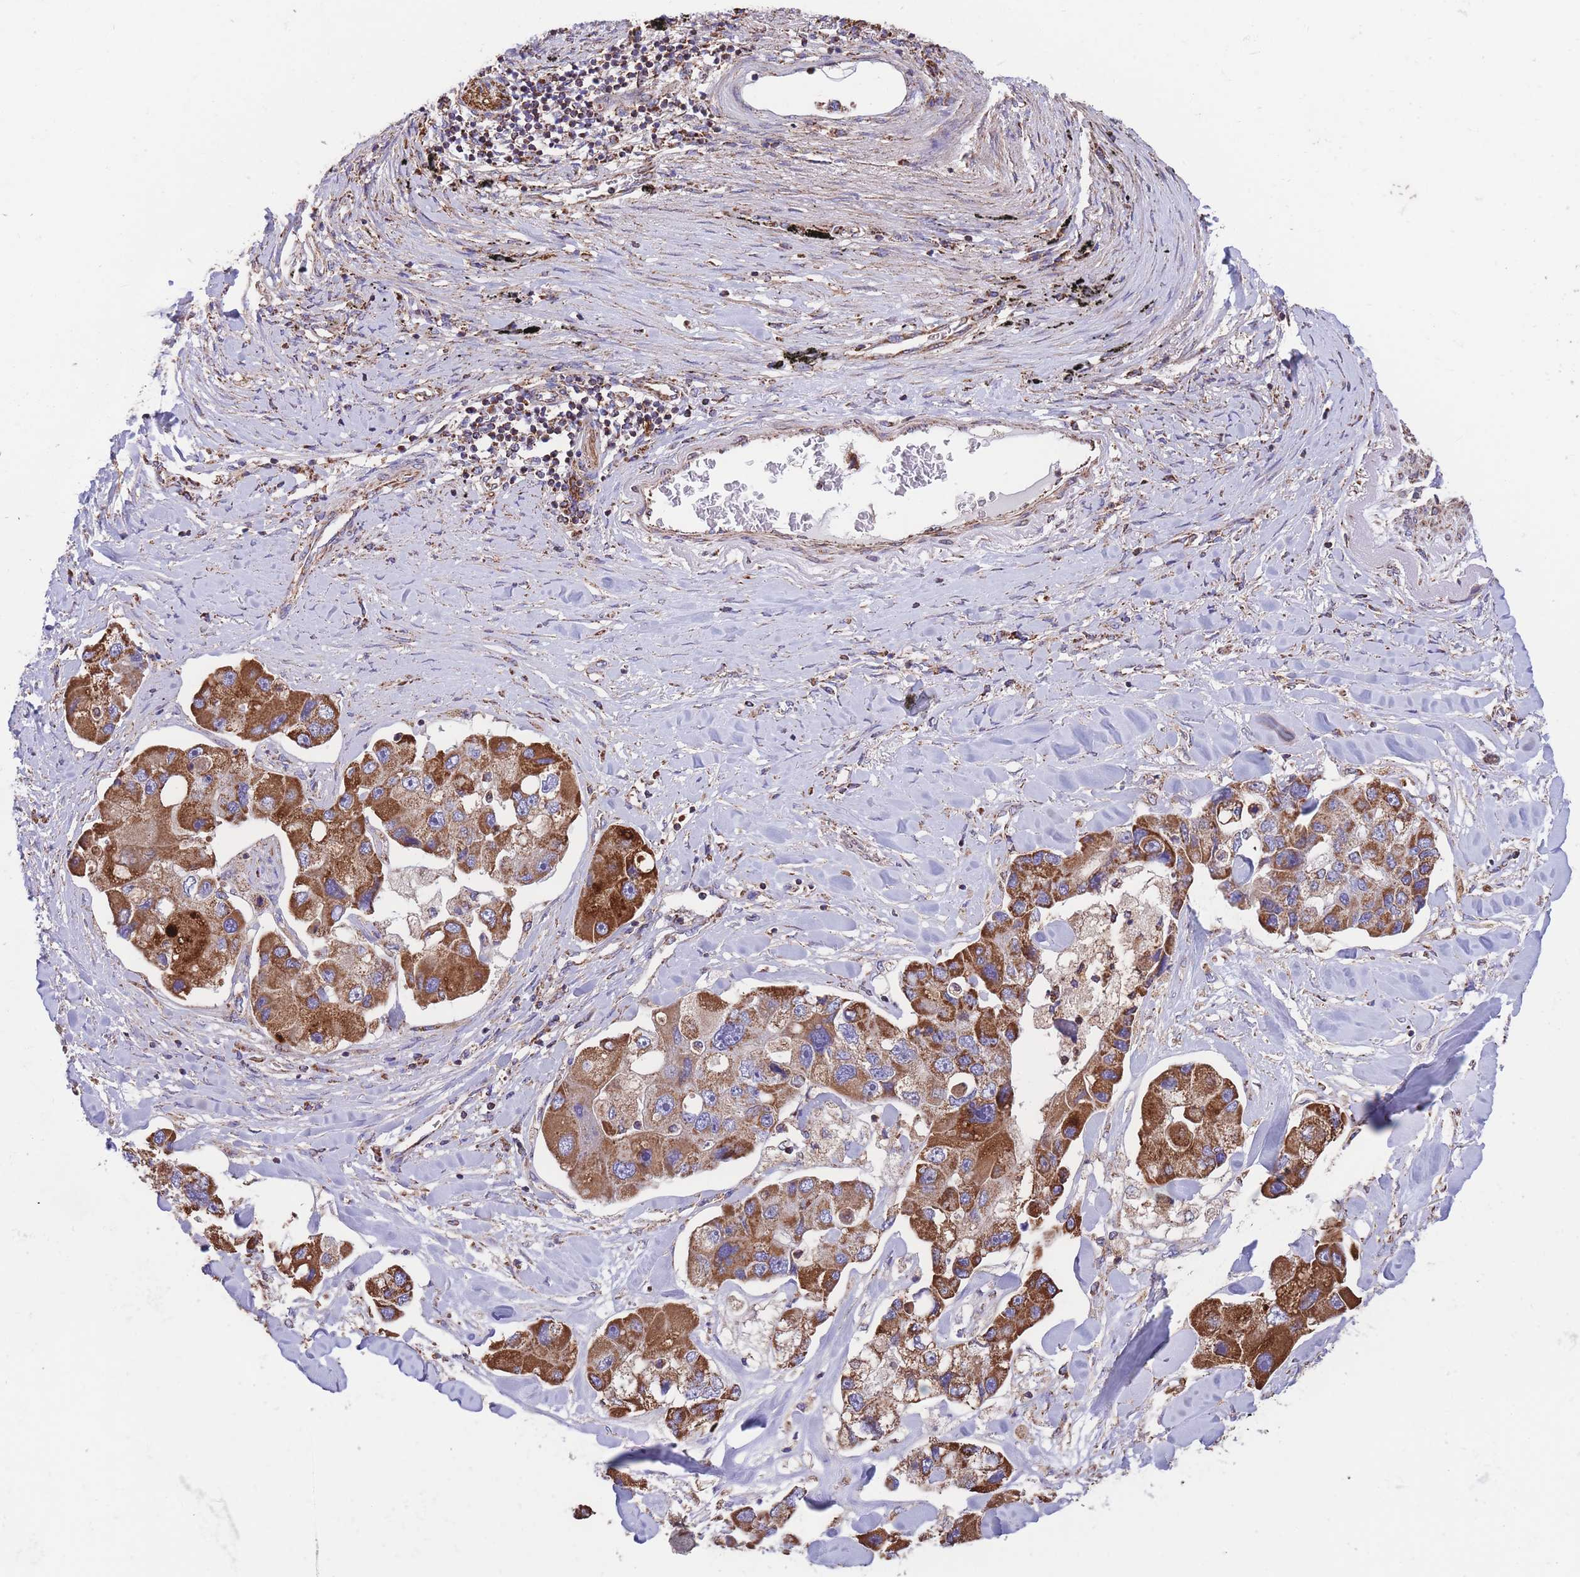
{"staining": {"intensity": "strong", "quantity": ">75%", "location": "cytoplasmic/membranous"}, "tissue": "lung cancer", "cell_type": "Tumor cells", "image_type": "cancer", "snomed": [{"axis": "morphology", "description": "Adenocarcinoma, NOS"}, {"axis": "topography", "description": "Lung"}], "caption": "Strong cytoplasmic/membranous positivity for a protein is identified in approximately >75% of tumor cells of lung adenocarcinoma using immunohistochemistry (IHC).", "gene": "FKBP8", "patient": {"sex": "female", "age": 54}}